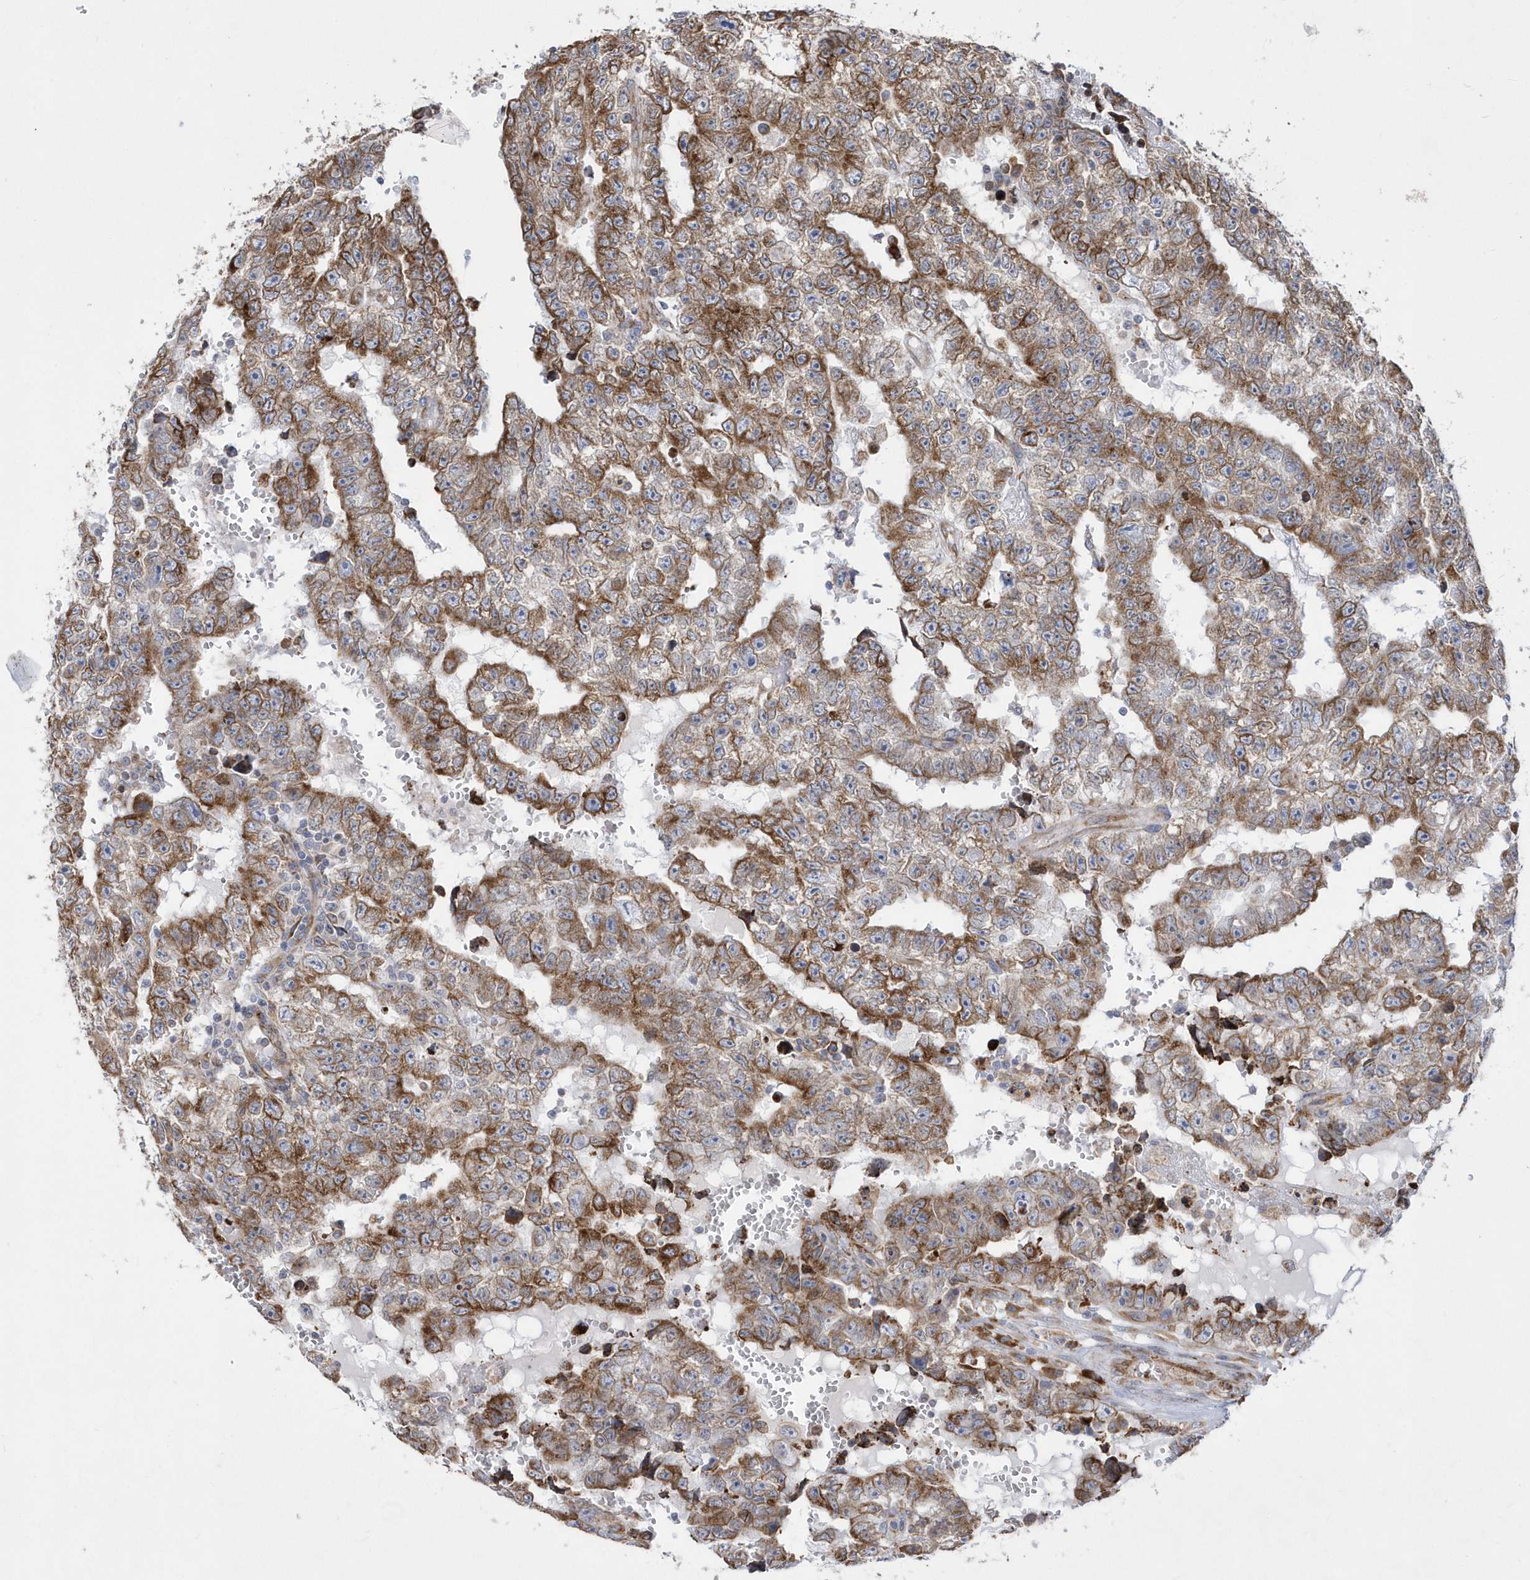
{"staining": {"intensity": "moderate", "quantity": ">75%", "location": "cytoplasmic/membranous"}, "tissue": "testis cancer", "cell_type": "Tumor cells", "image_type": "cancer", "snomed": [{"axis": "morphology", "description": "Carcinoma, Embryonal, NOS"}, {"axis": "topography", "description": "Testis"}], "caption": "A micrograph showing moderate cytoplasmic/membranous staining in approximately >75% of tumor cells in testis embryonal carcinoma, as visualized by brown immunohistochemical staining.", "gene": "MED31", "patient": {"sex": "male", "age": 25}}